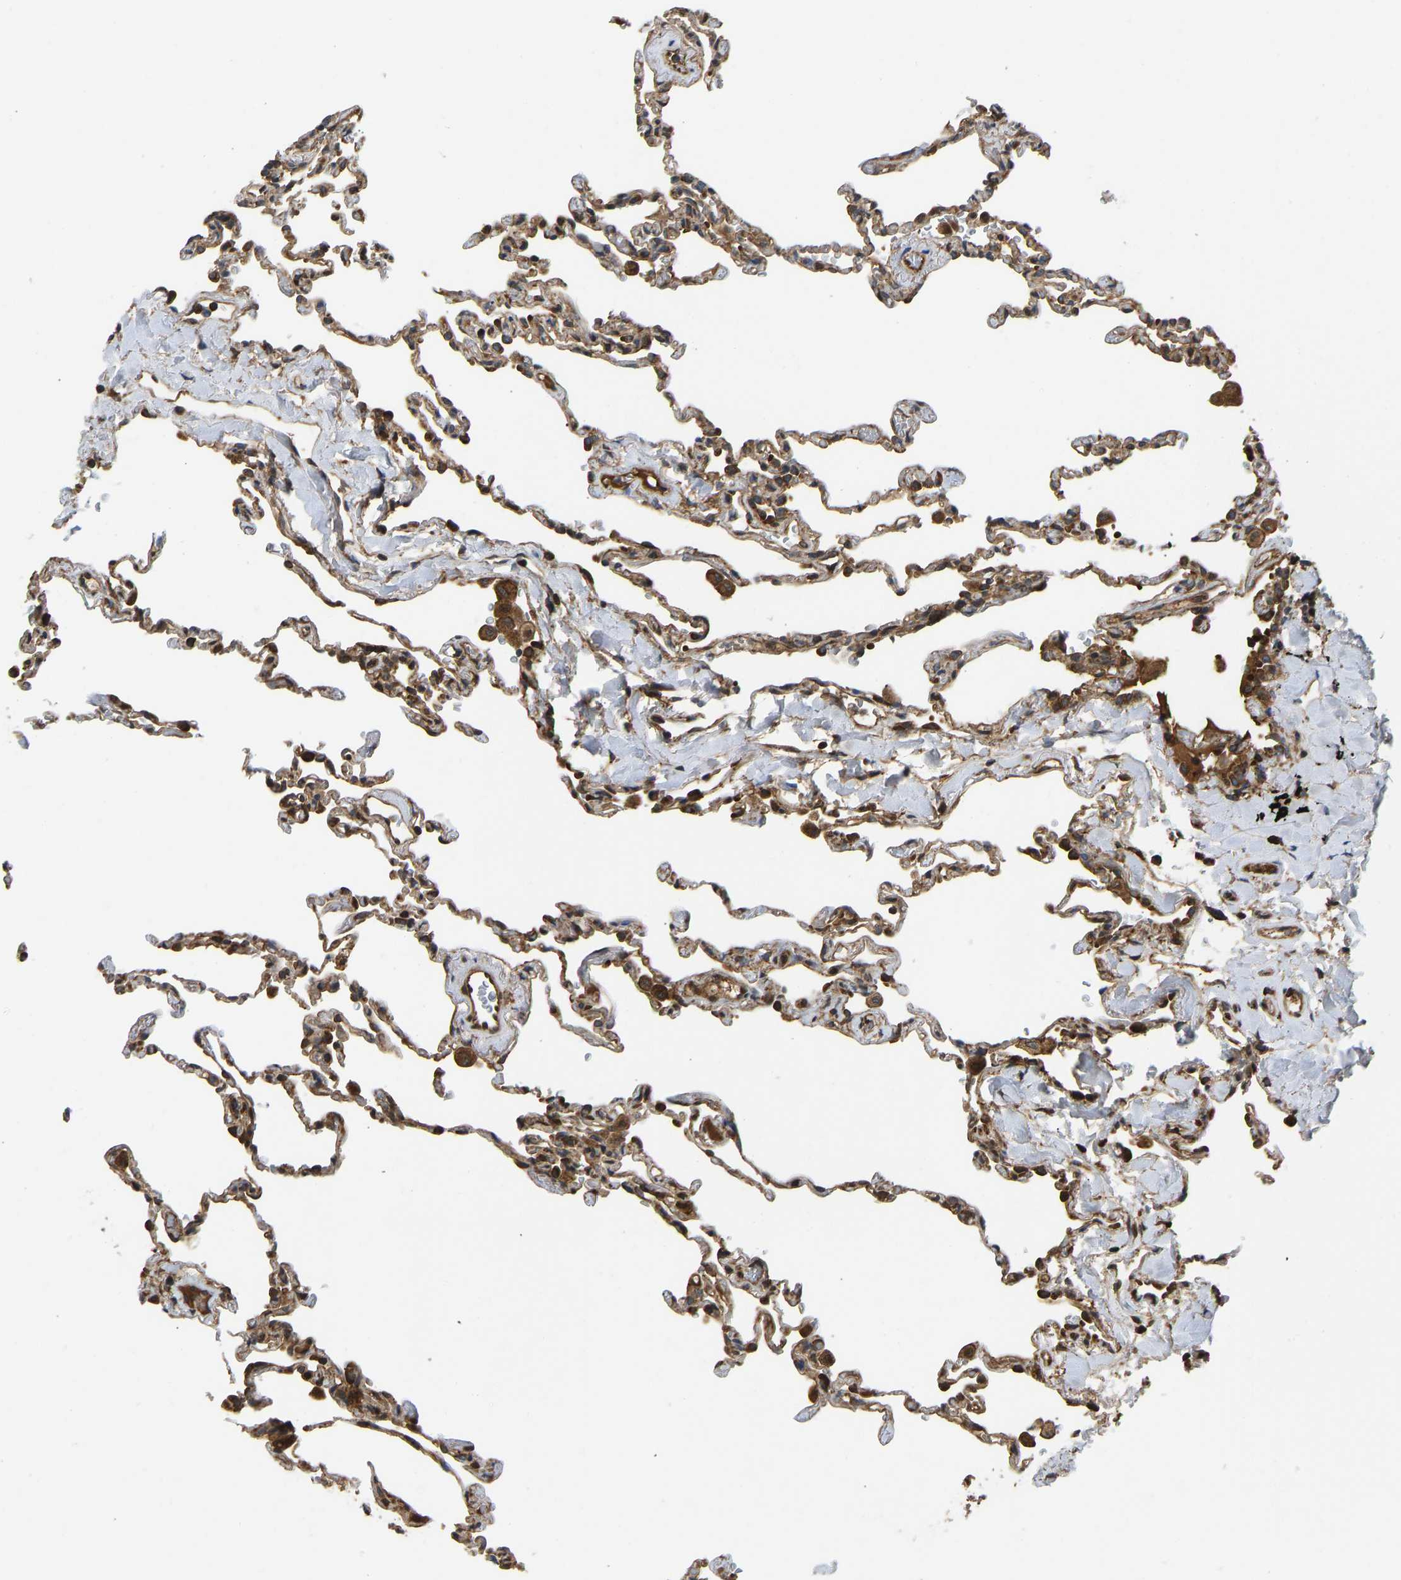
{"staining": {"intensity": "moderate", "quantity": "<25%", "location": "cytoplasmic/membranous"}, "tissue": "lung", "cell_type": "Alveolar cells", "image_type": "normal", "snomed": [{"axis": "morphology", "description": "Normal tissue, NOS"}, {"axis": "topography", "description": "Lung"}], "caption": "Immunohistochemical staining of benign lung demonstrates <25% levels of moderate cytoplasmic/membranous protein staining in approximately <25% of alveolar cells.", "gene": "RASGRF2", "patient": {"sex": "male", "age": 59}}